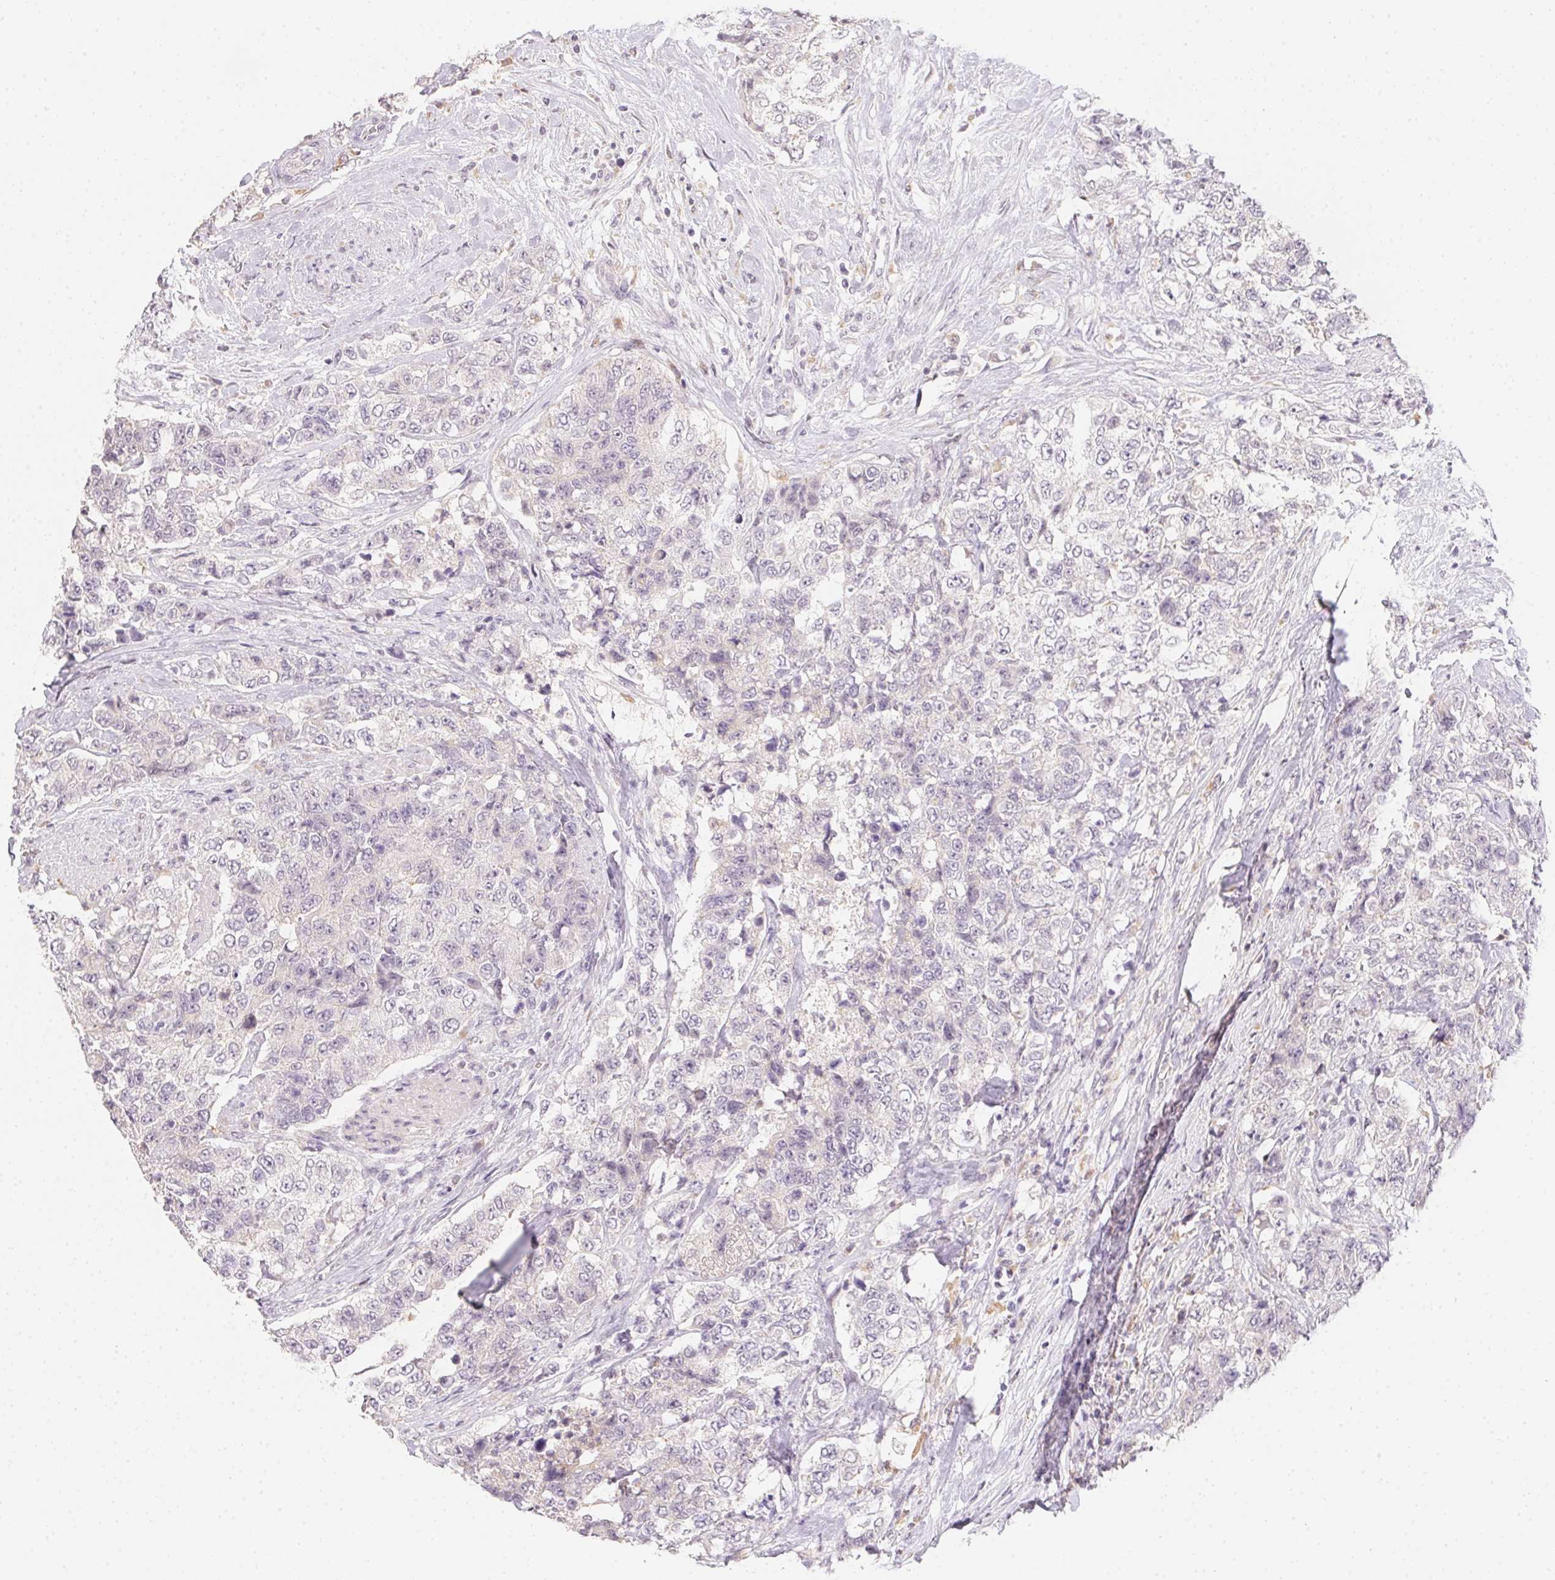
{"staining": {"intensity": "negative", "quantity": "none", "location": "none"}, "tissue": "urothelial cancer", "cell_type": "Tumor cells", "image_type": "cancer", "snomed": [{"axis": "morphology", "description": "Urothelial carcinoma, High grade"}, {"axis": "topography", "description": "Urinary bladder"}], "caption": "A micrograph of urothelial cancer stained for a protein displays no brown staining in tumor cells.", "gene": "SLC6A18", "patient": {"sex": "female", "age": 78}}